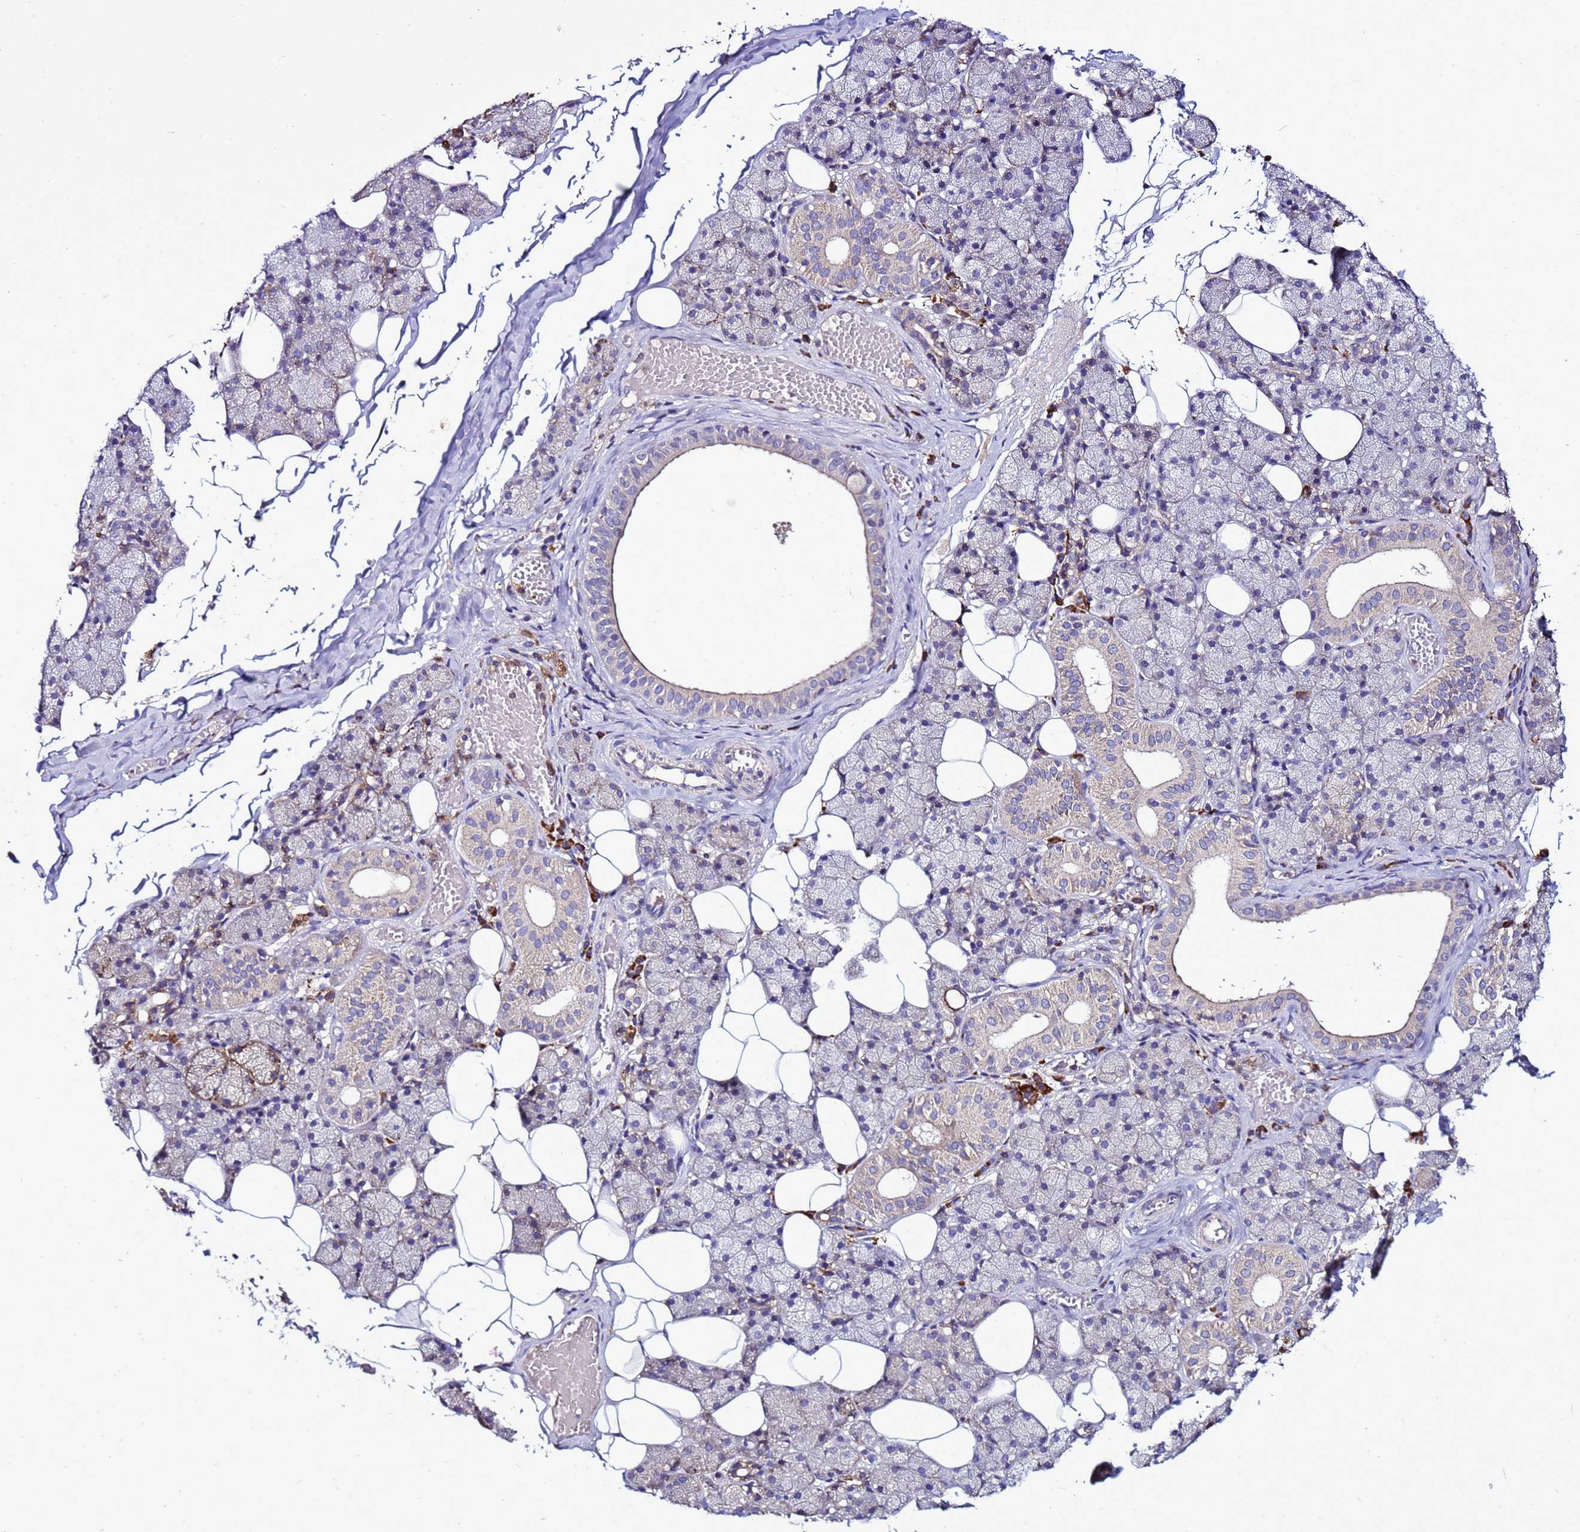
{"staining": {"intensity": "moderate", "quantity": "<25%", "location": "cytoplasmic/membranous"}, "tissue": "salivary gland", "cell_type": "Glandular cells", "image_type": "normal", "snomed": [{"axis": "morphology", "description": "Normal tissue, NOS"}, {"axis": "topography", "description": "Salivary gland"}], "caption": "A low amount of moderate cytoplasmic/membranous staining is identified in approximately <25% of glandular cells in unremarkable salivary gland.", "gene": "ANTKMT", "patient": {"sex": "female", "age": 33}}